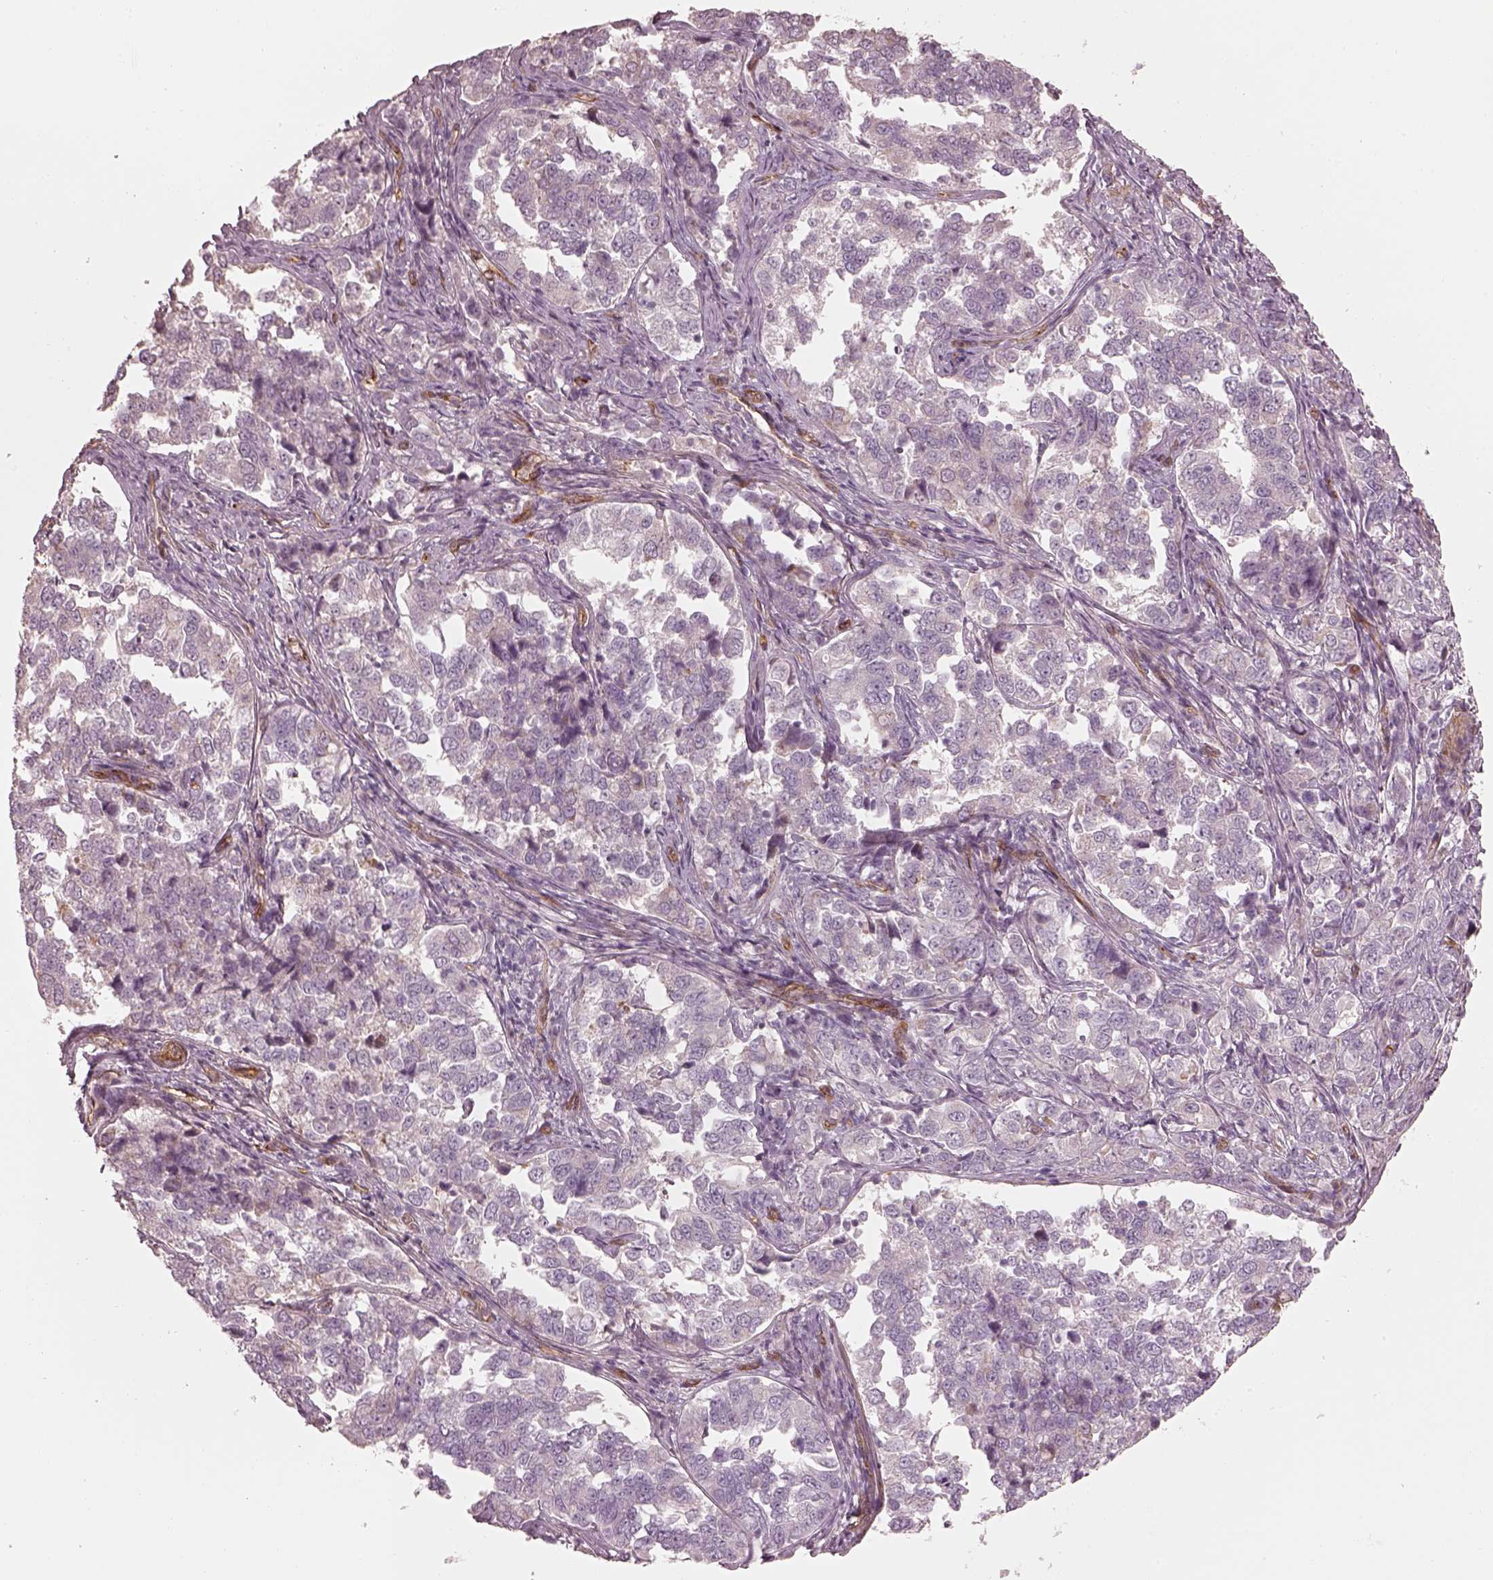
{"staining": {"intensity": "negative", "quantity": "none", "location": "none"}, "tissue": "endometrial cancer", "cell_type": "Tumor cells", "image_type": "cancer", "snomed": [{"axis": "morphology", "description": "Adenocarcinoma, NOS"}, {"axis": "topography", "description": "Endometrium"}], "caption": "This image is of endometrial cancer stained with immunohistochemistry to label a protein in brown with the nuclei are counter-stained blue. There is no expression in tumor cells. (Stains: DAB IHC with hematoxylin counter stain, Microscopy: brightfield microscopy at high magnification).", "gene": "CRYM", "patient": {"sex": "female", "age": 43}}